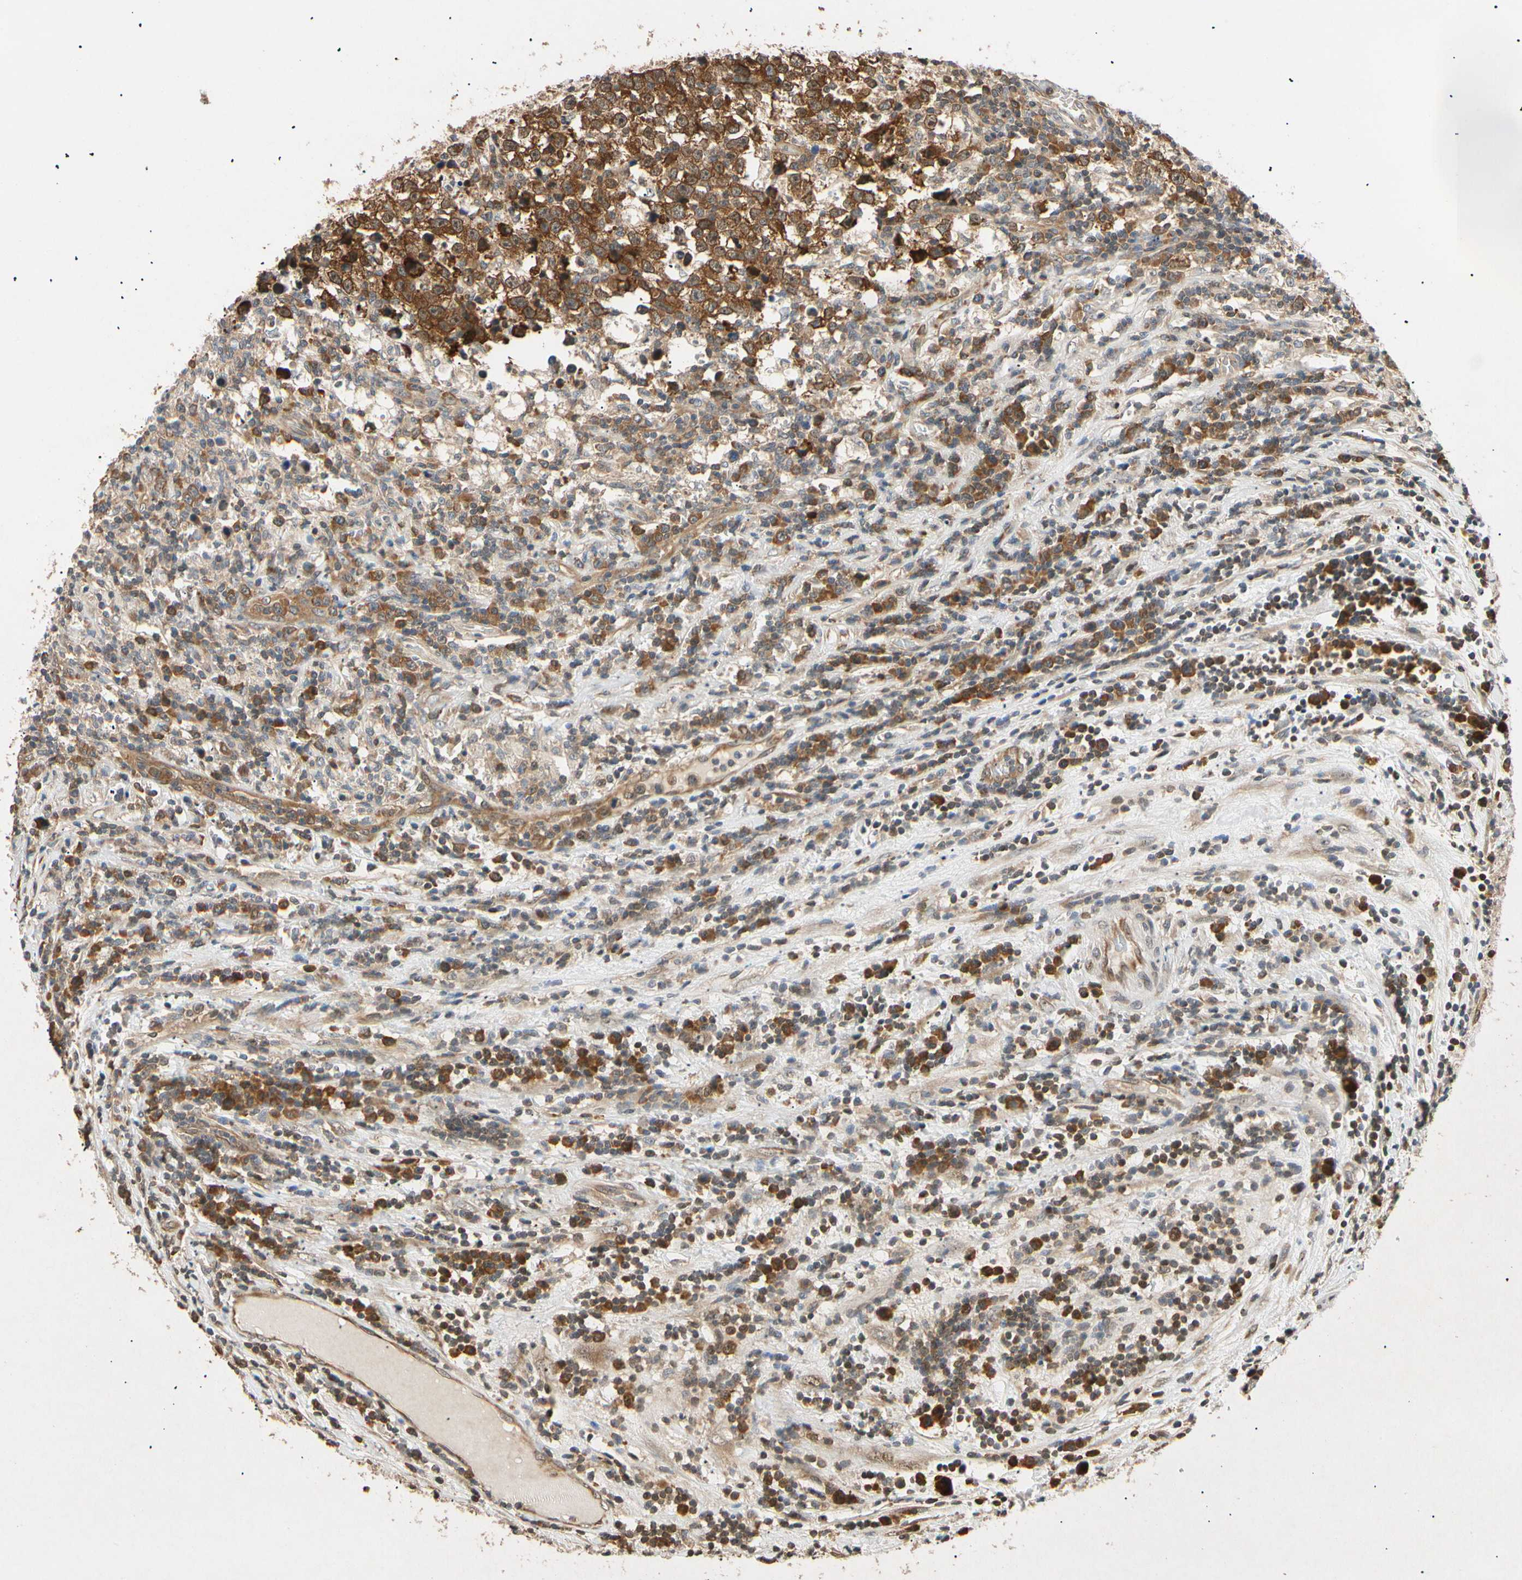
{"staining": {"intensity": "strong", "quantity": ">75%", "location": "cytoplasmic/membranous"}, "tissue": "testis cancer", "cell_type": "Tumor cells", "image_type": "cancer", "snomed": [{"axis": "morphology", "description": "Seminoma, NOS"}, {"axis": "topography", "description": "Testis"}], "caption": "Tumor cells exhibit high levels of strong cytoplasmic/membranous staining in approximately >75% of cells in seminoma (testis).", "gene": "EIF1AX", "patient": {"sex": "male", "age": 43}}